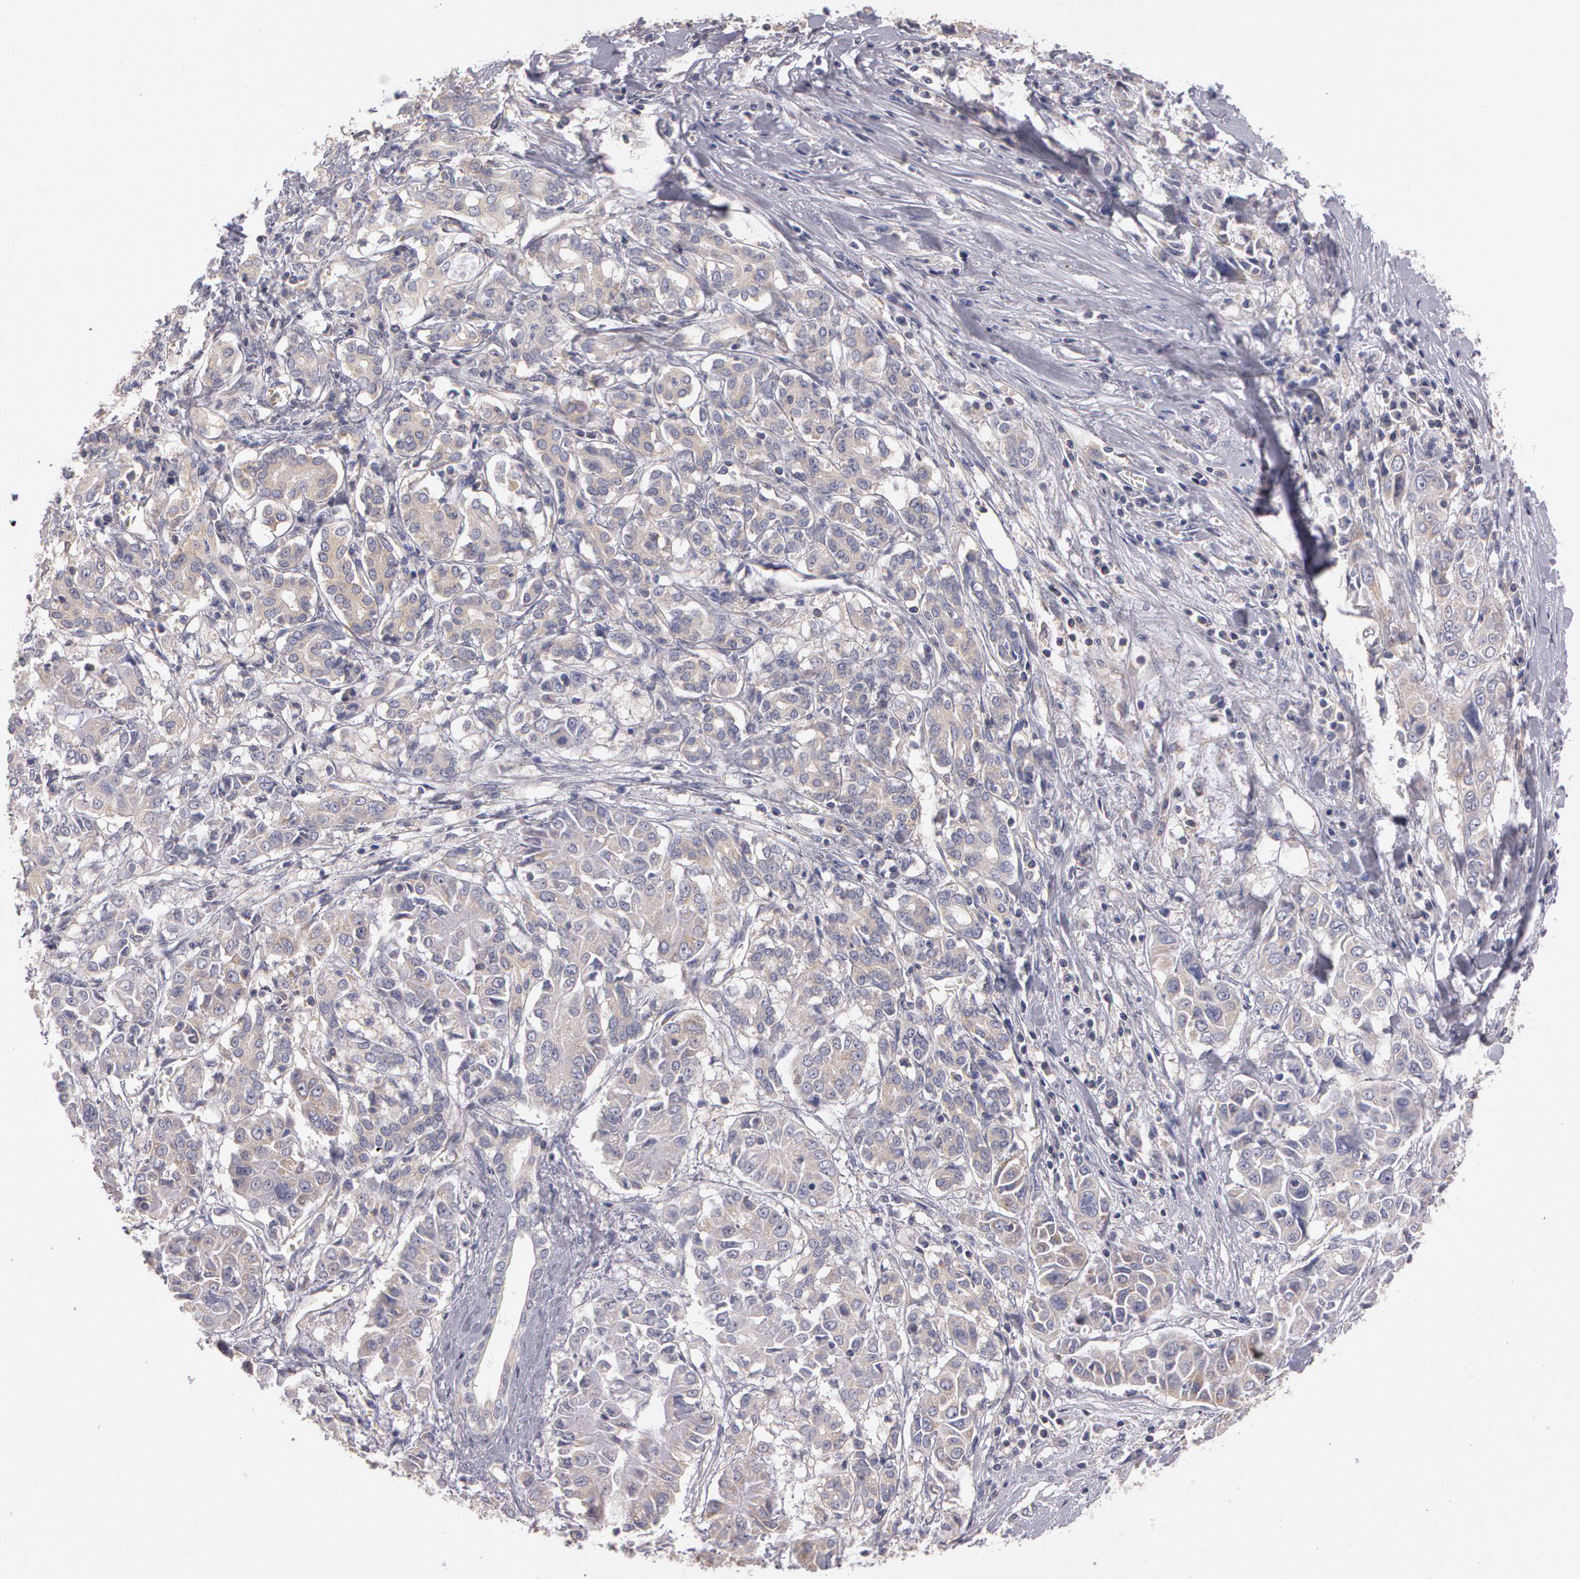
{"staining": {"intensity": "weak", "quantity": "<25%", "location": "cytoplasmic/membranous"}, "tissue": "pancreatic cancer", "cell_type": "Tumor cells", "image_type": "cancer", "snomed": [{"axis": "morphology", "description": "Adenocarcinoma, NOS"}, {"axis": "topography", "description": "Pancreas"}], "caption": "A histopathology image of human pancreatic cancer is negative for staining in tumor cells.", "gene": "NEK9", "patient": {"sex": "female", "age": 52}}